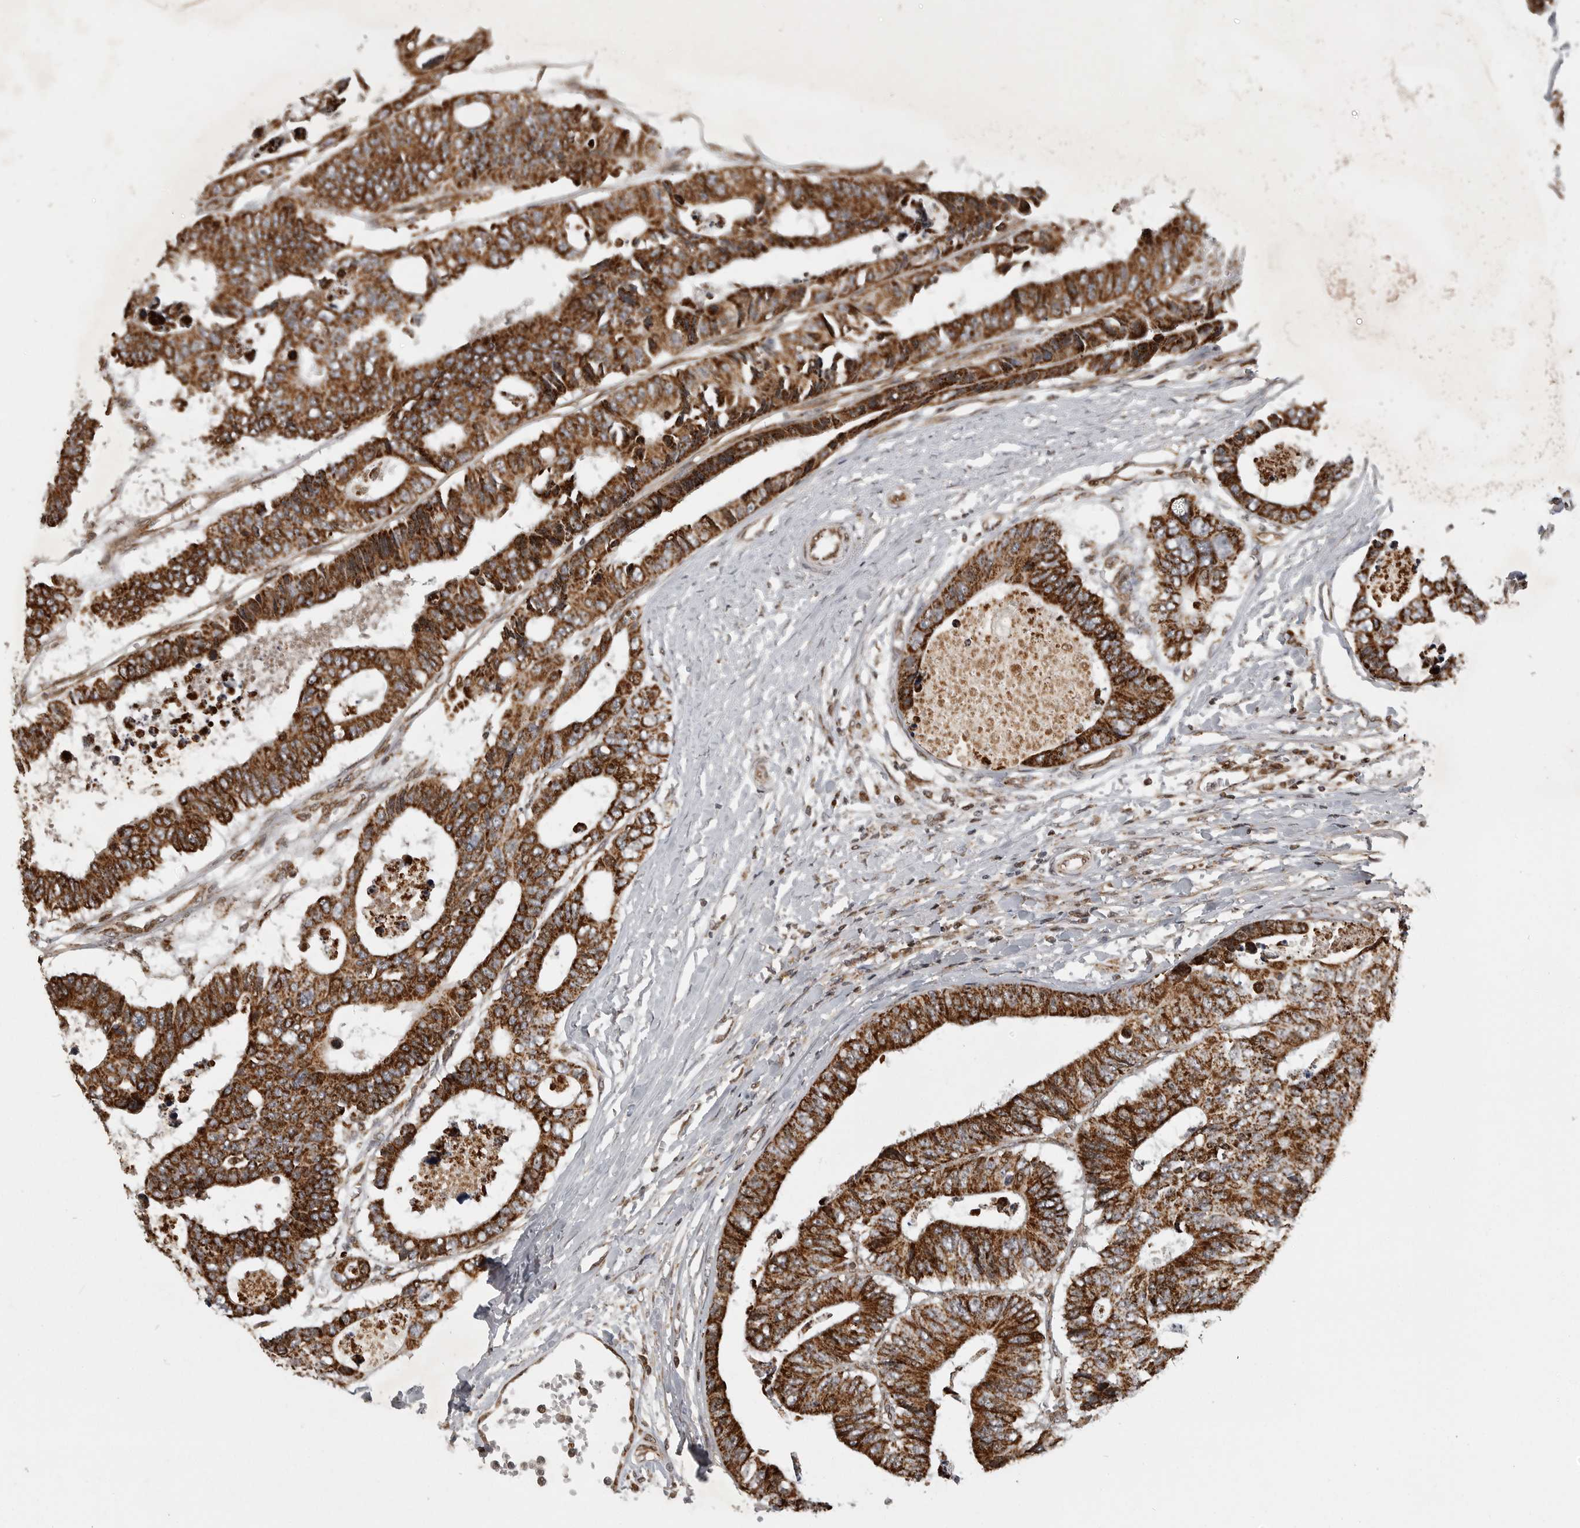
{"staining": {"intensity": "strong", "quantity": ">75%", "location": "cytoplasmic/membranous"}, "tissue": "colorectal cancer", "cell_type": "Tumor cells", "image_type": "cancer", "snomed": [{"axis": "morphology", "description": "Adenocarcinoma, NOS"}, {"axis": "topography", "description": "Rectum"}], "caption": "Protein staining of colorectal cancer tissue displays strong cytoplasmic/membranous expression in approximately >75% of tumor cells. (brown staining indicates protein expression, while blue staining denotes nuclei).", "gene": "NARS2", "patient": {"sex": "male", "age": 84}}